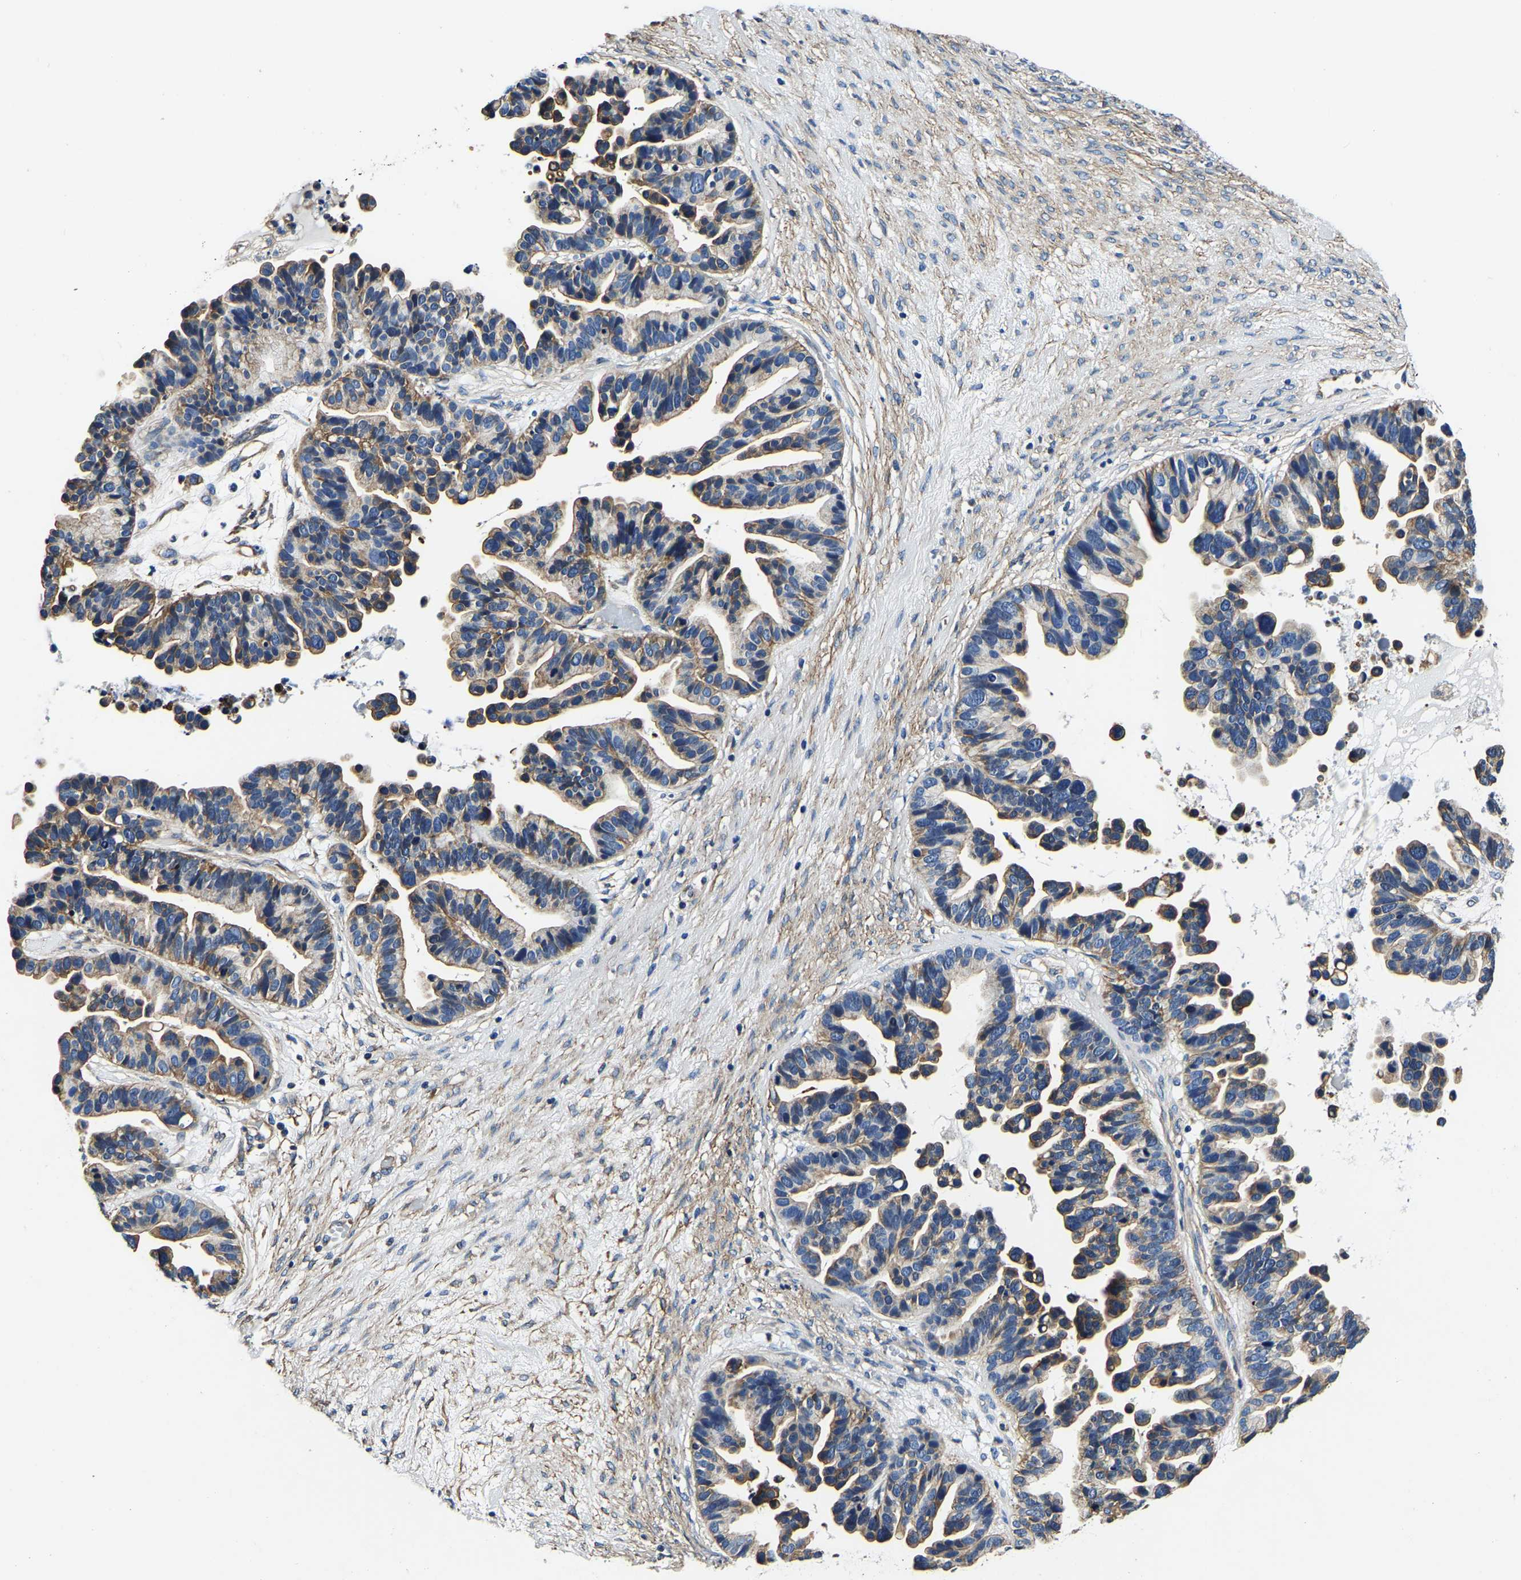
{"staining": {"intensity": "weak", "quantity": "25%-75%", "location": "cytoplasmic/membranous"}, "tissue": "ovarian cancer", "cell_type": "Tumor cells", "image_type": "cancer", "snomed": [{"axis": "morphology", "description": "Cystadenocarcinoma, serous, NOS"}, {"axis": "topography", "description": "Ovary"}], "caption": "The immunohistochemical stain highlights weak cytoplasmic/membranous staining in tumor cells of ovarian serous cystadenocarcinoma tissue.", "gene": "KCTD17", "patient": {"sex": "female", "age": 56}}